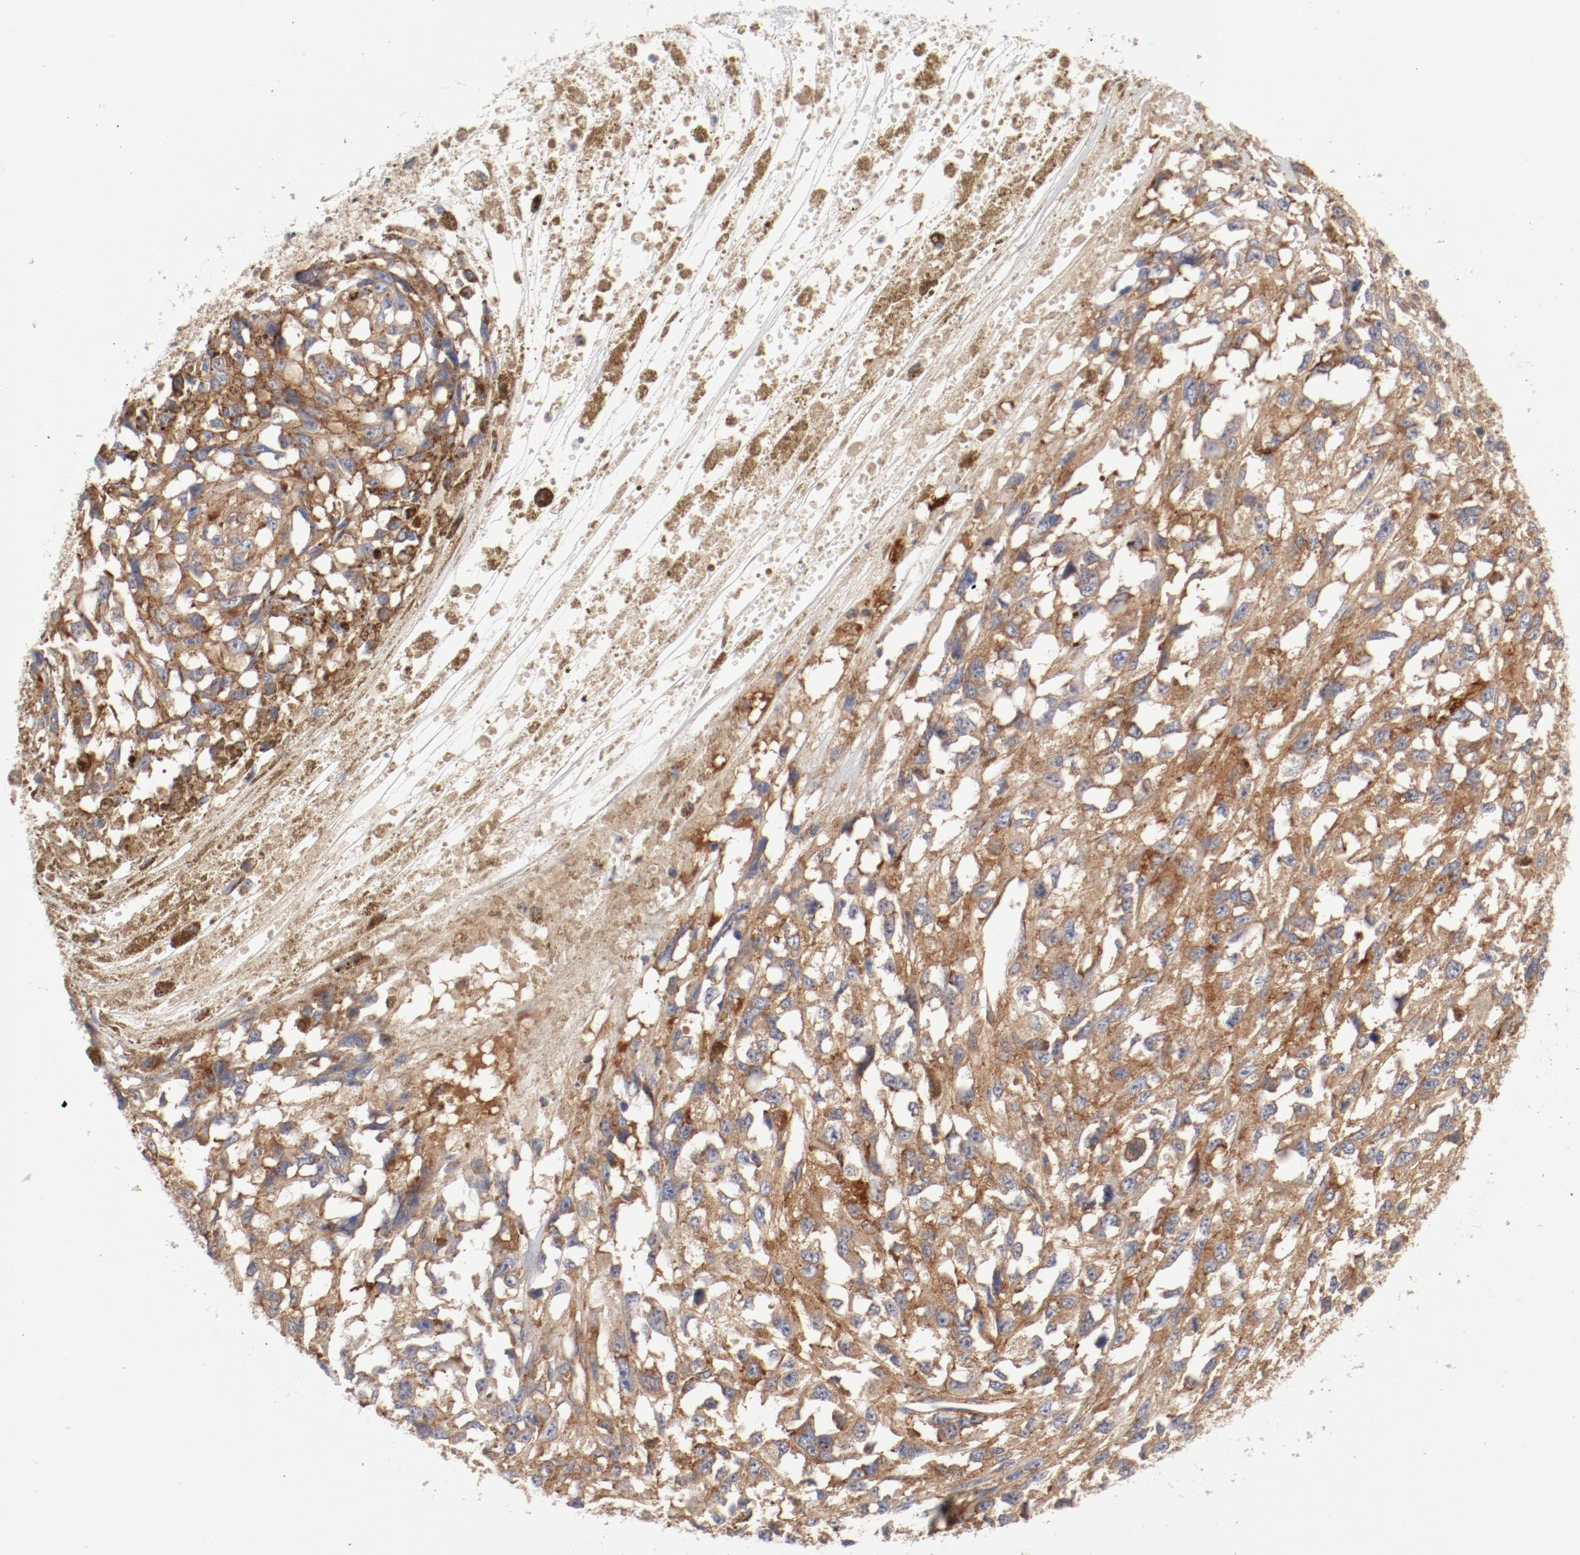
{"staining": {"intensity": "moderate", "quantity": ">75%", "location": "cytoplasmic/membranous"}, "tissue": "melanoma", "cell_type": "Tumor cells", "image_type": "cancer", "snomed": [{"axis": "morphology", "description": "Malignant melanoma, Metastatic site"}, {"axis": "topography", "description": "Lymph node"}], "caption": "Melanoma was stained to show a protein in brown. There is medium levels of moderate cytoplasmic/membranous staining in approximately >75% of tumor cells.", "gene": "AP2A1", "patient": {"sex": "male", "age": 59}}